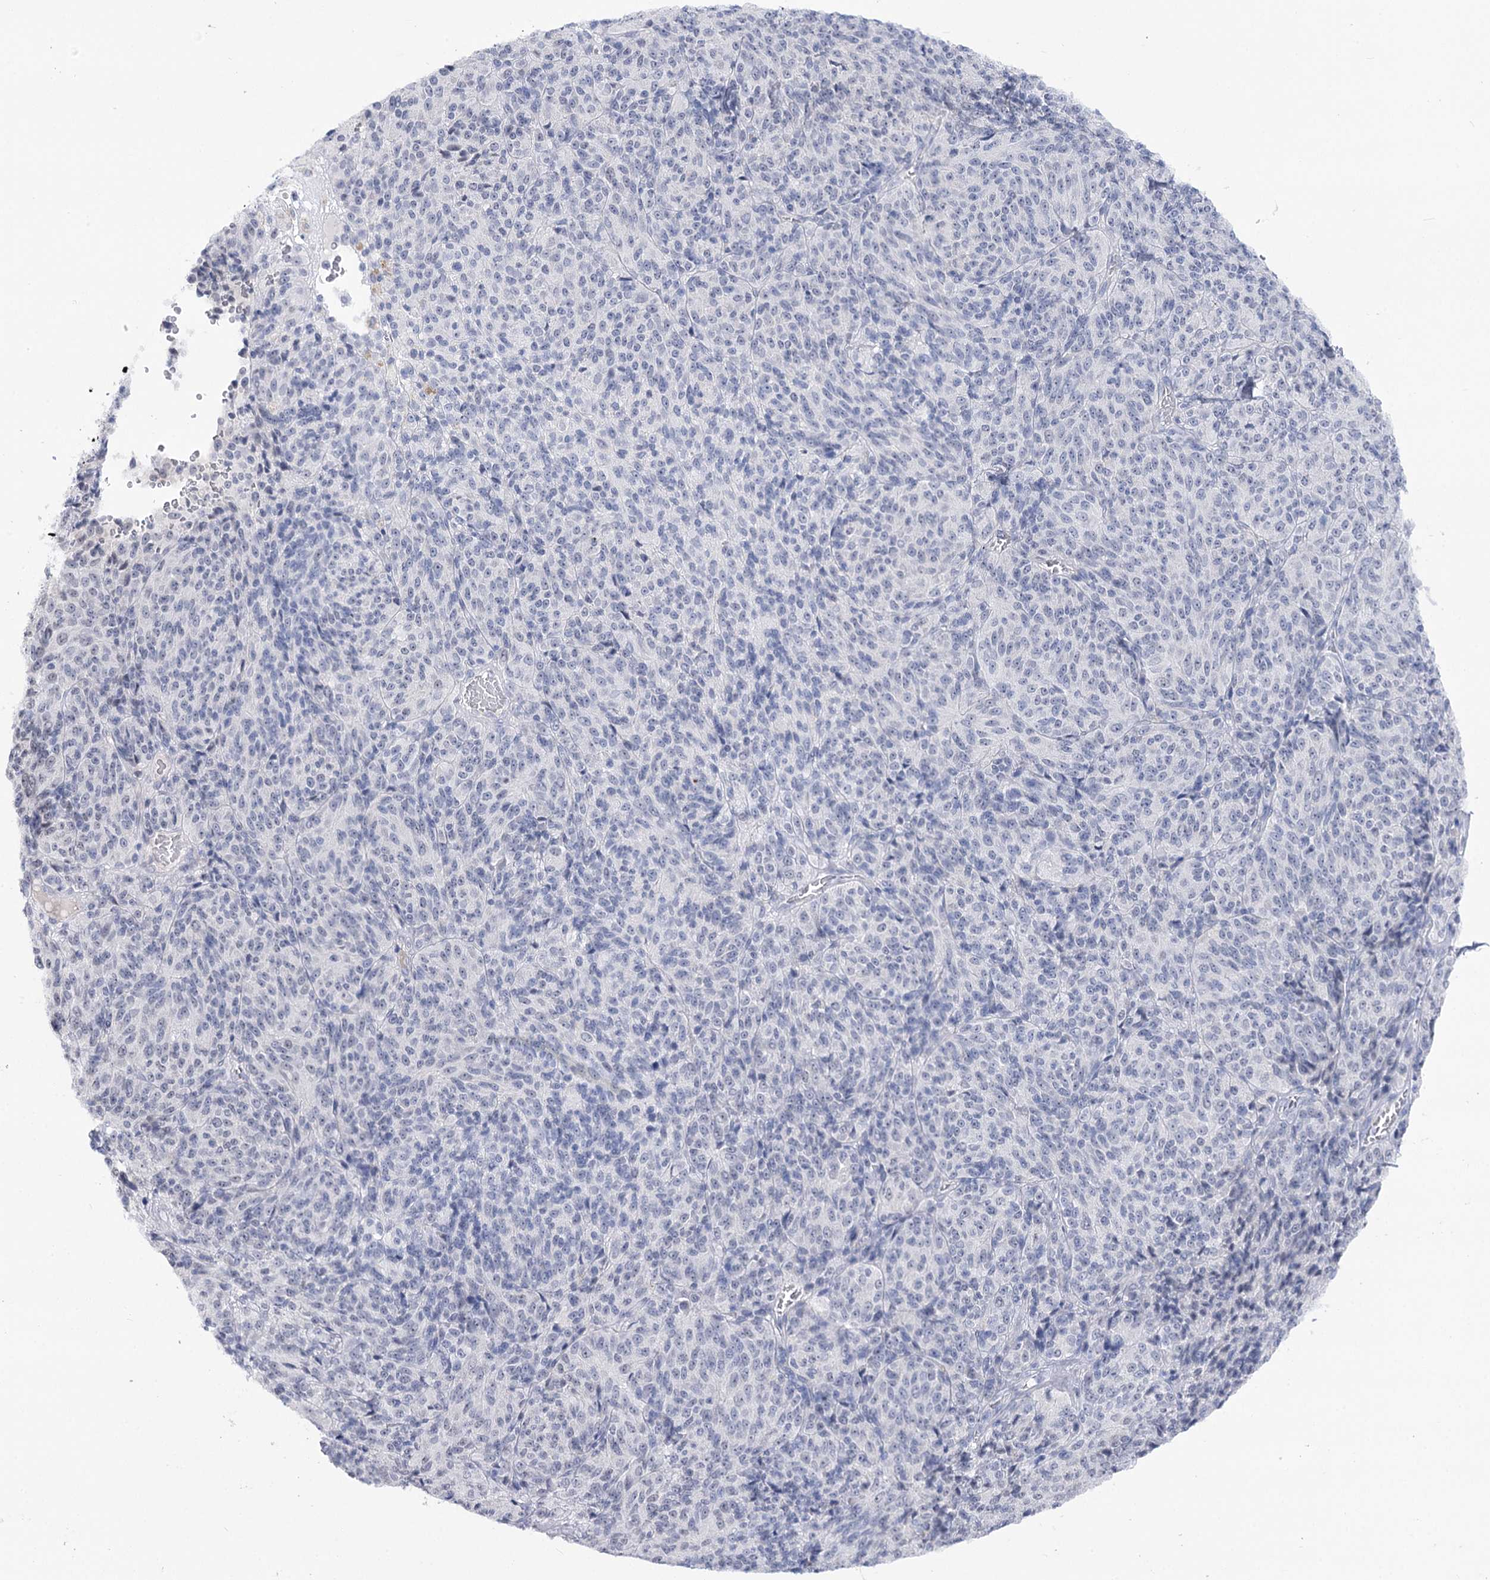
{"staining": {"intensity": "negative", "quantity": "none", "location": "none"}, "tissue": "melanoma", "cell_type": "Tumor cells", "image_type": "cancer", "snomed": [{"axis": "morphology", "description": "Malignant melanoma, Metastatic site"}, {"axis": "topography", "description": "Brain"}], "caption": "Tumor cells show no significant staining in melanoma.", "gene": "ATP10B", "patient": {"sex": "female", "age": 56}}